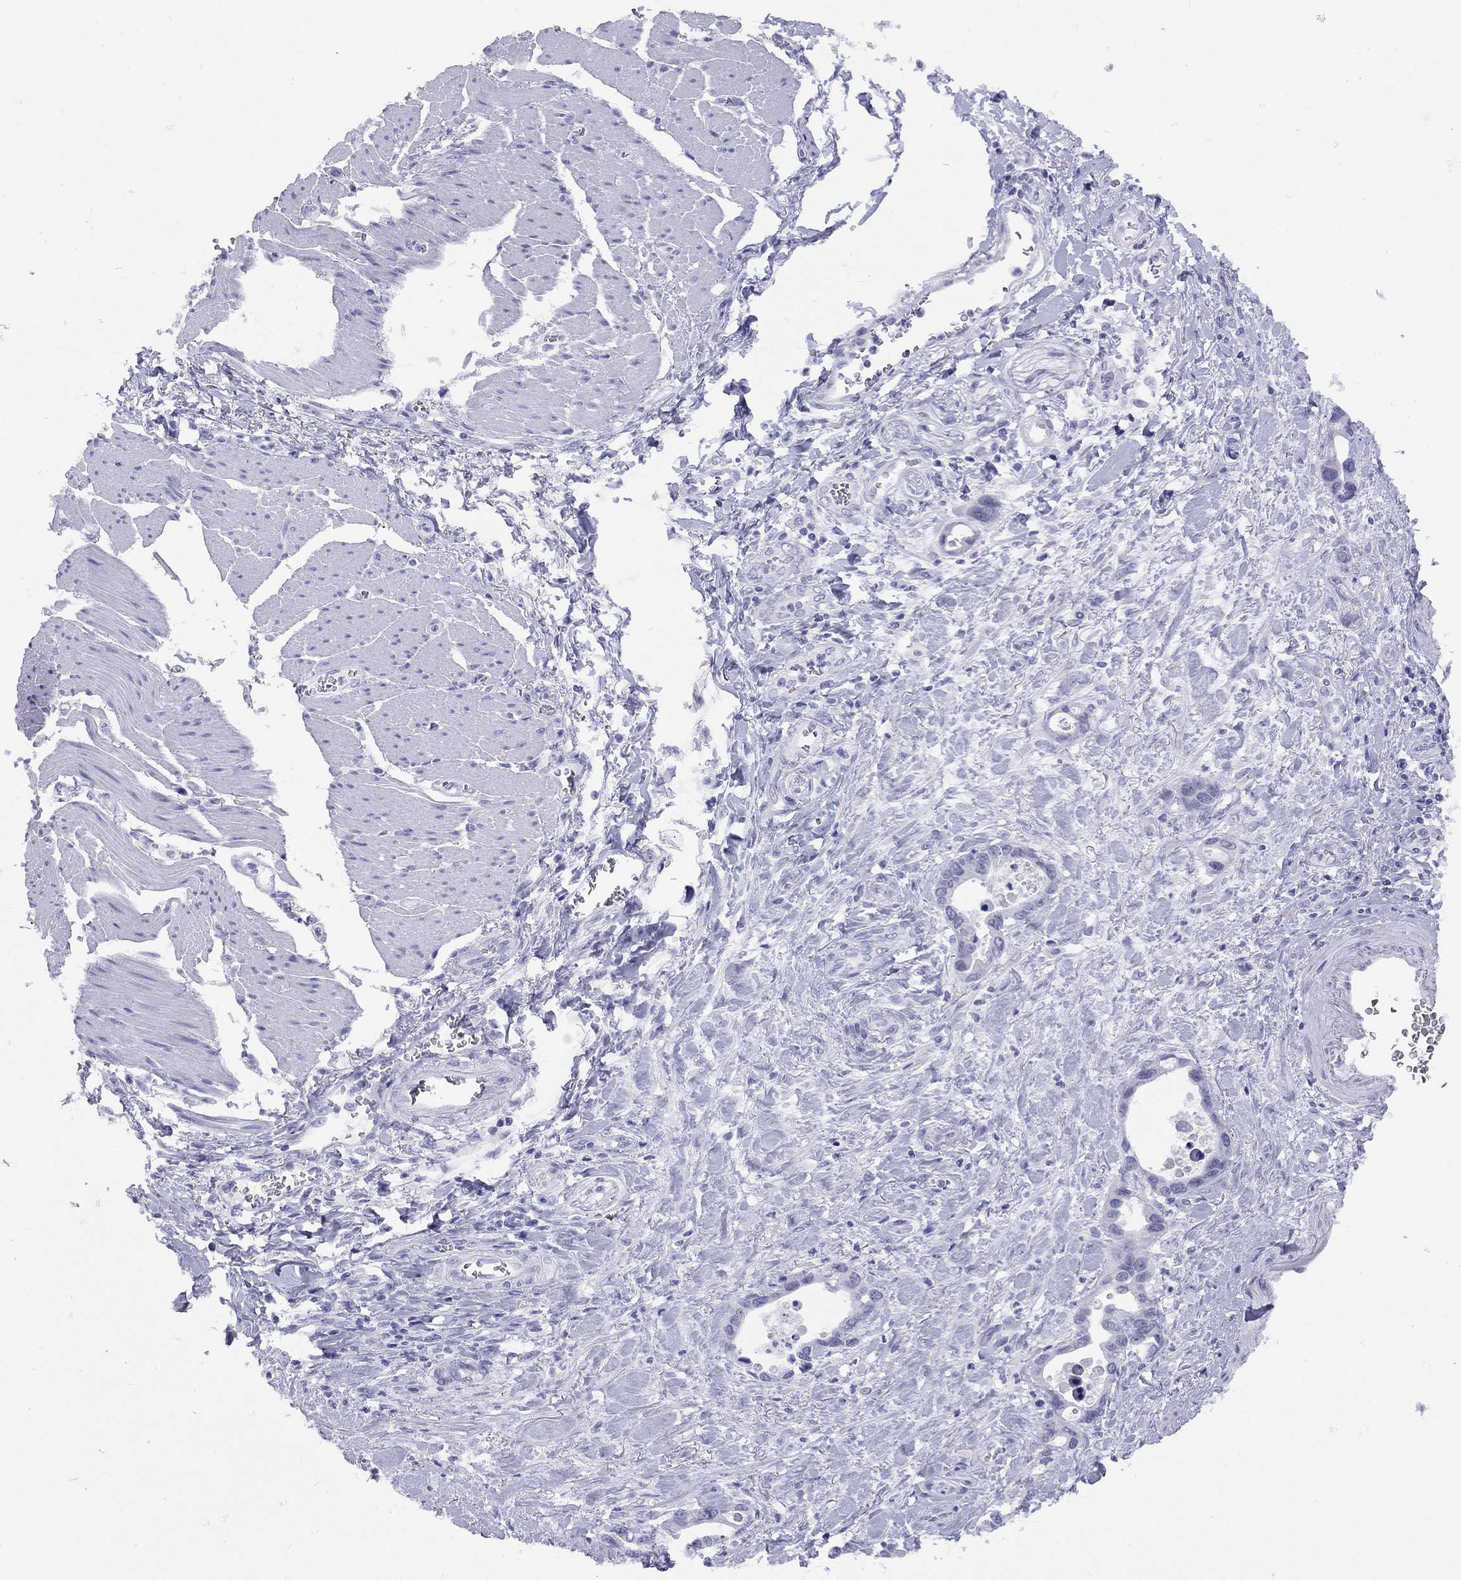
{"staining": {"intensity": "negative", "quantity": "none", "location": "none"}, "tissue": "stomach cancer", "cell_type": "Tumor cells", "image_type": "cancer", "snomed": [{"axis": "morphology", "description": "Normal tissue, NOS"}, {"axis": "morphology", "description": "Adenocarcinoma, NOS"}, {"axis": "topography", "description": "Esophagus"}, {"axis": "topography", "description": "Stomach, upper"}], "caption": "An immunohistochemistry micrograph of adenocarcinoma (stomach) is shown. There is no staining in tumor cells of adenocarcinoma (stomach).", "gene": "LYAR", "patient": {"sex": "male", "age": 74}}